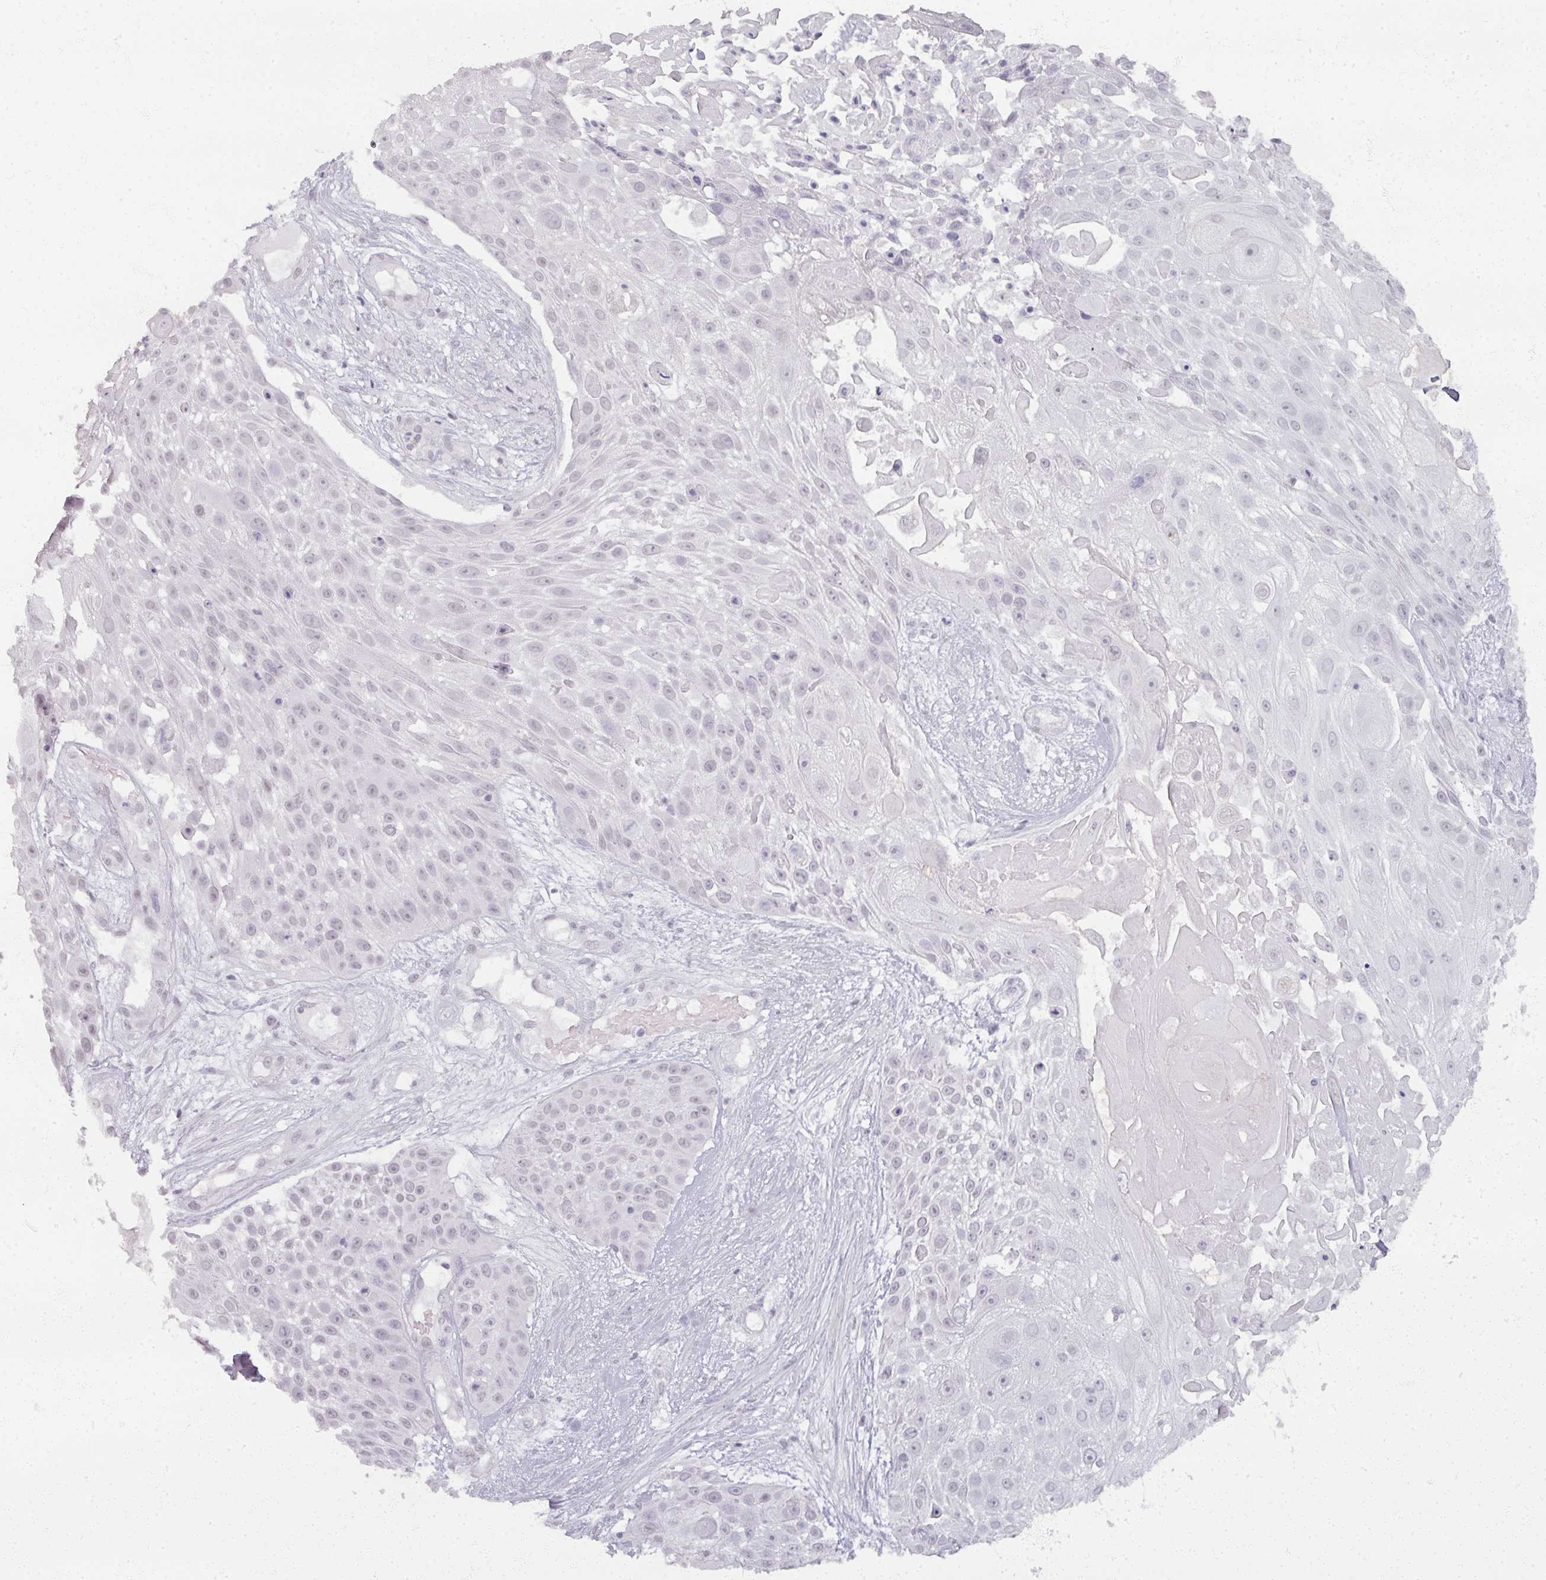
{"staining": {"intensity": "negative", "quantity": "none", "location": "none"}, "tissue": "skin cancer", "cell_type": "Tumor cells", "image_type": "cancer", "snomed": [{"axis": "morphology", "description": "Squamous cell carcinoma, NOS"}, {"axis": "topography", "description": "Skin"}], "caption": "Micrograph shows no significant protein expression in tumor cells of skin squamous cell carcinoma.", "gene": "RFPL2", "patient": {"sex": "female", "age": 86}}